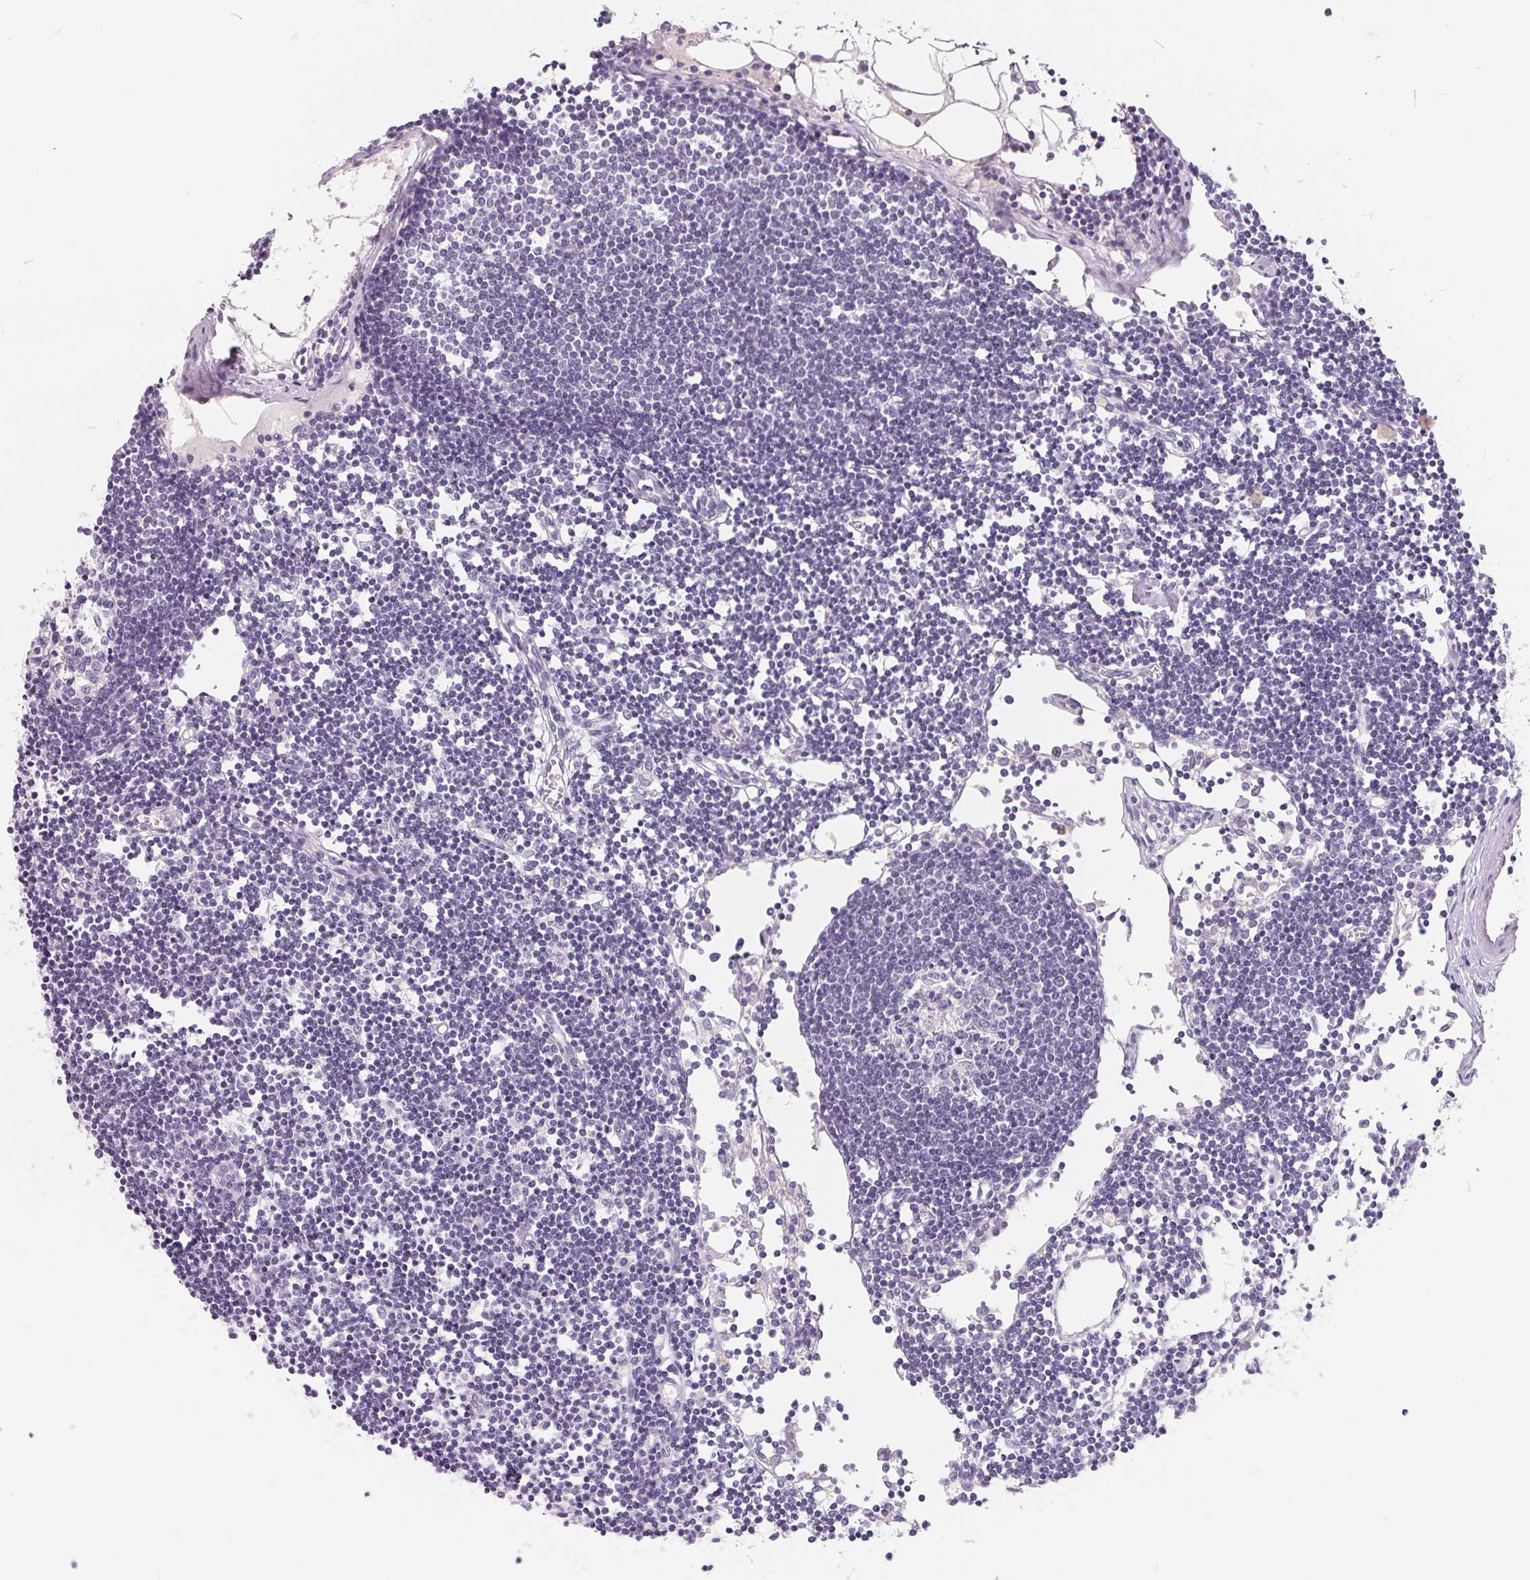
{"staining": {"intensity": "negative", "quantity": "none", "location": "none"}, "tissue": "lymph node", "cell_type": "Germinal center cells", "image_type": "normal", "snomed": [{"axis": "morphology", "description": "Normal tissue, NOS"}, {"axis": "topography", "description": "Lymph node"}], "caption": "Immunohistochemistry (IHC) micrograph of unremarkable human lymph node stained for a protein (brown), which displays no positivity in germinal center cells. The staining was performed using DAB to visualize the protein expression in brown, while the nuclei were stained in blue with hematoxylin (Magnification: 20x).", "gene": "FDX1", "patient": {"sex": "female", "age": 65}}